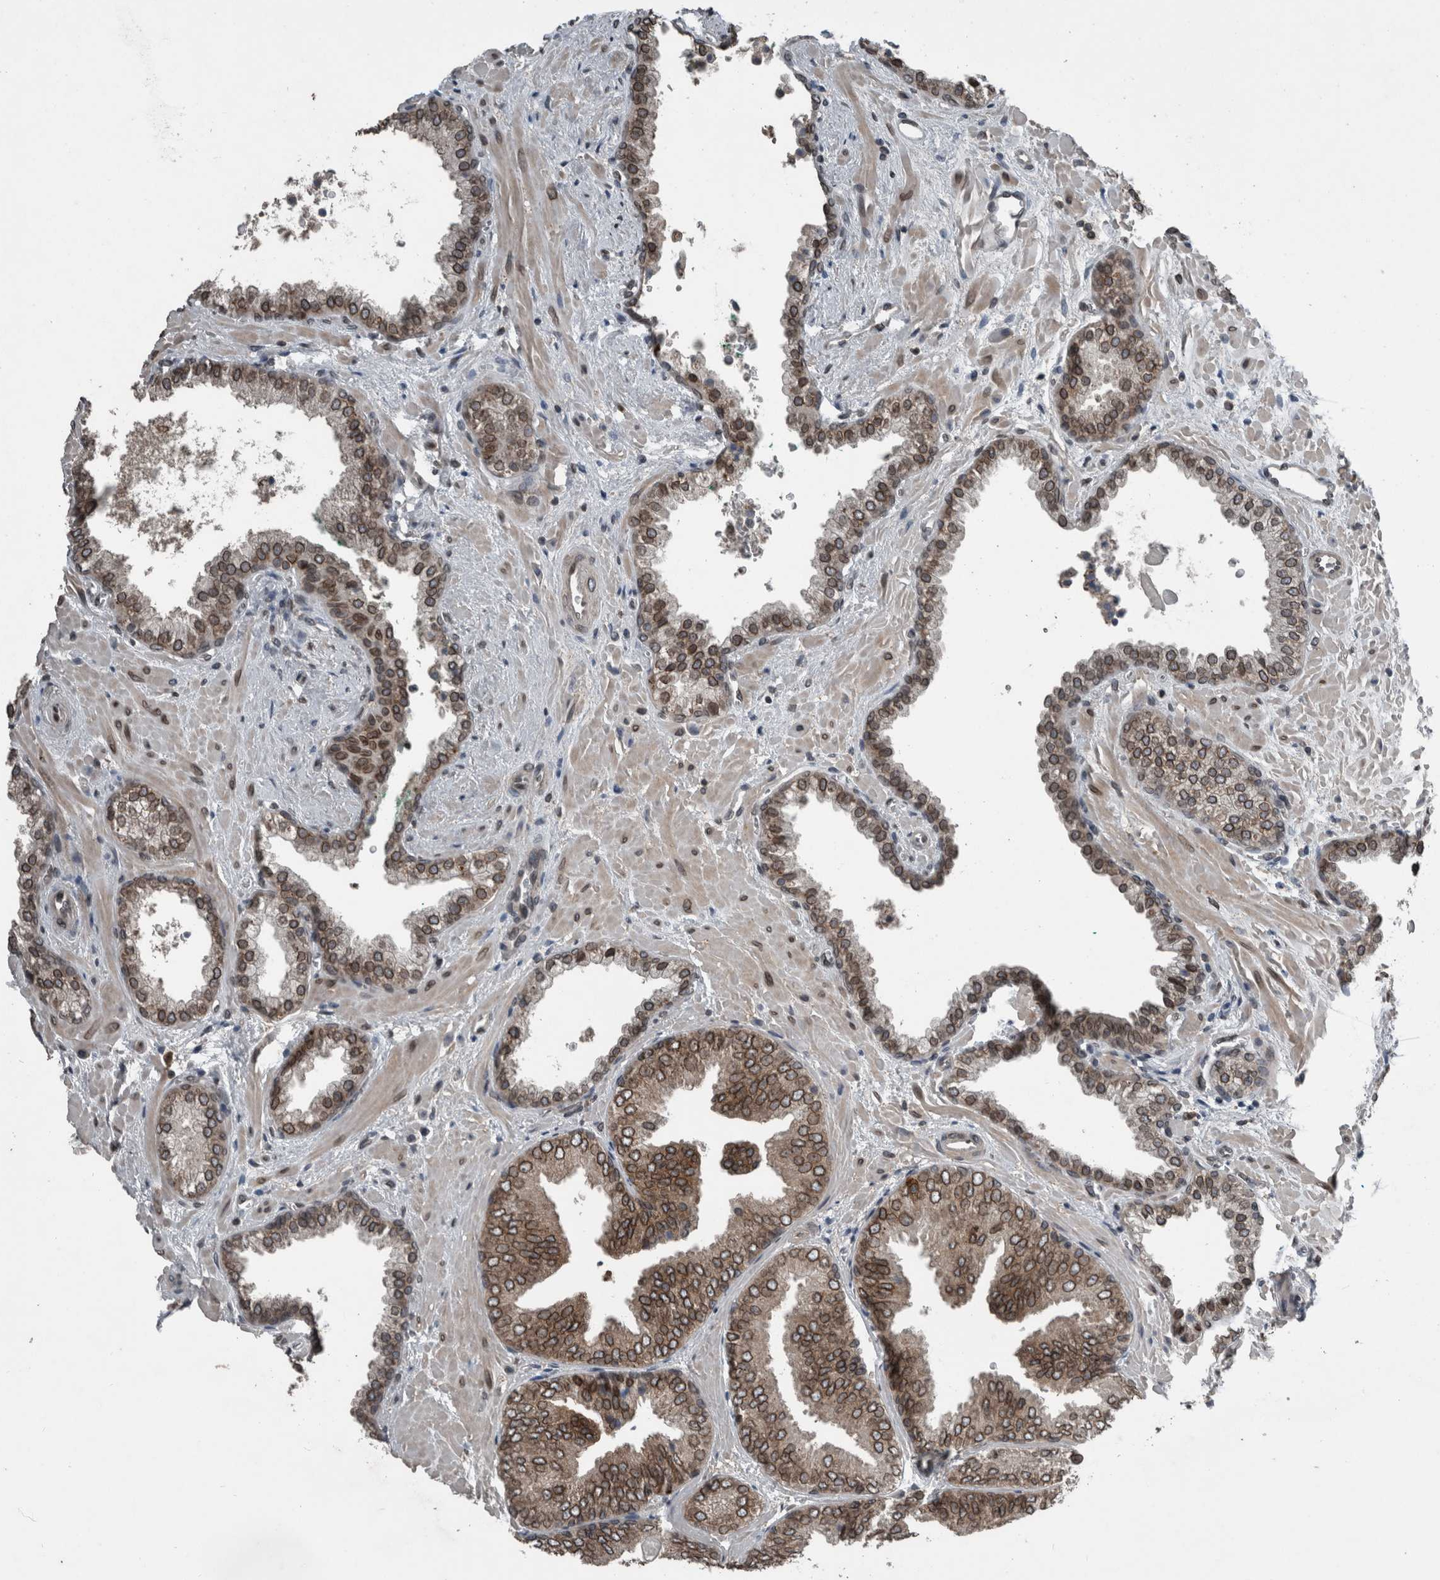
{"staining": {"intensity": "moderate", "quantity": ">75%", "location": "cytoplasmic/membranous,nuclear"}, "tissue": "prostate cancer", "cell_type": "Tumor cells", "image_type": "cancer", "snomed": [{"axis": "morphology", "description": "Adenocarcinoma, Low grade"}, {"axis": "topography", "description": "Prostate"}], "caption": "High-power microscopy captured an IHC image of prostate cancer, revealing moderate cytoplasmic/membranous and nuclear expression in approximately >75% of tumor cells.", "gene": "RANBP2", "patient": {"sex": "male", "age": 71}}